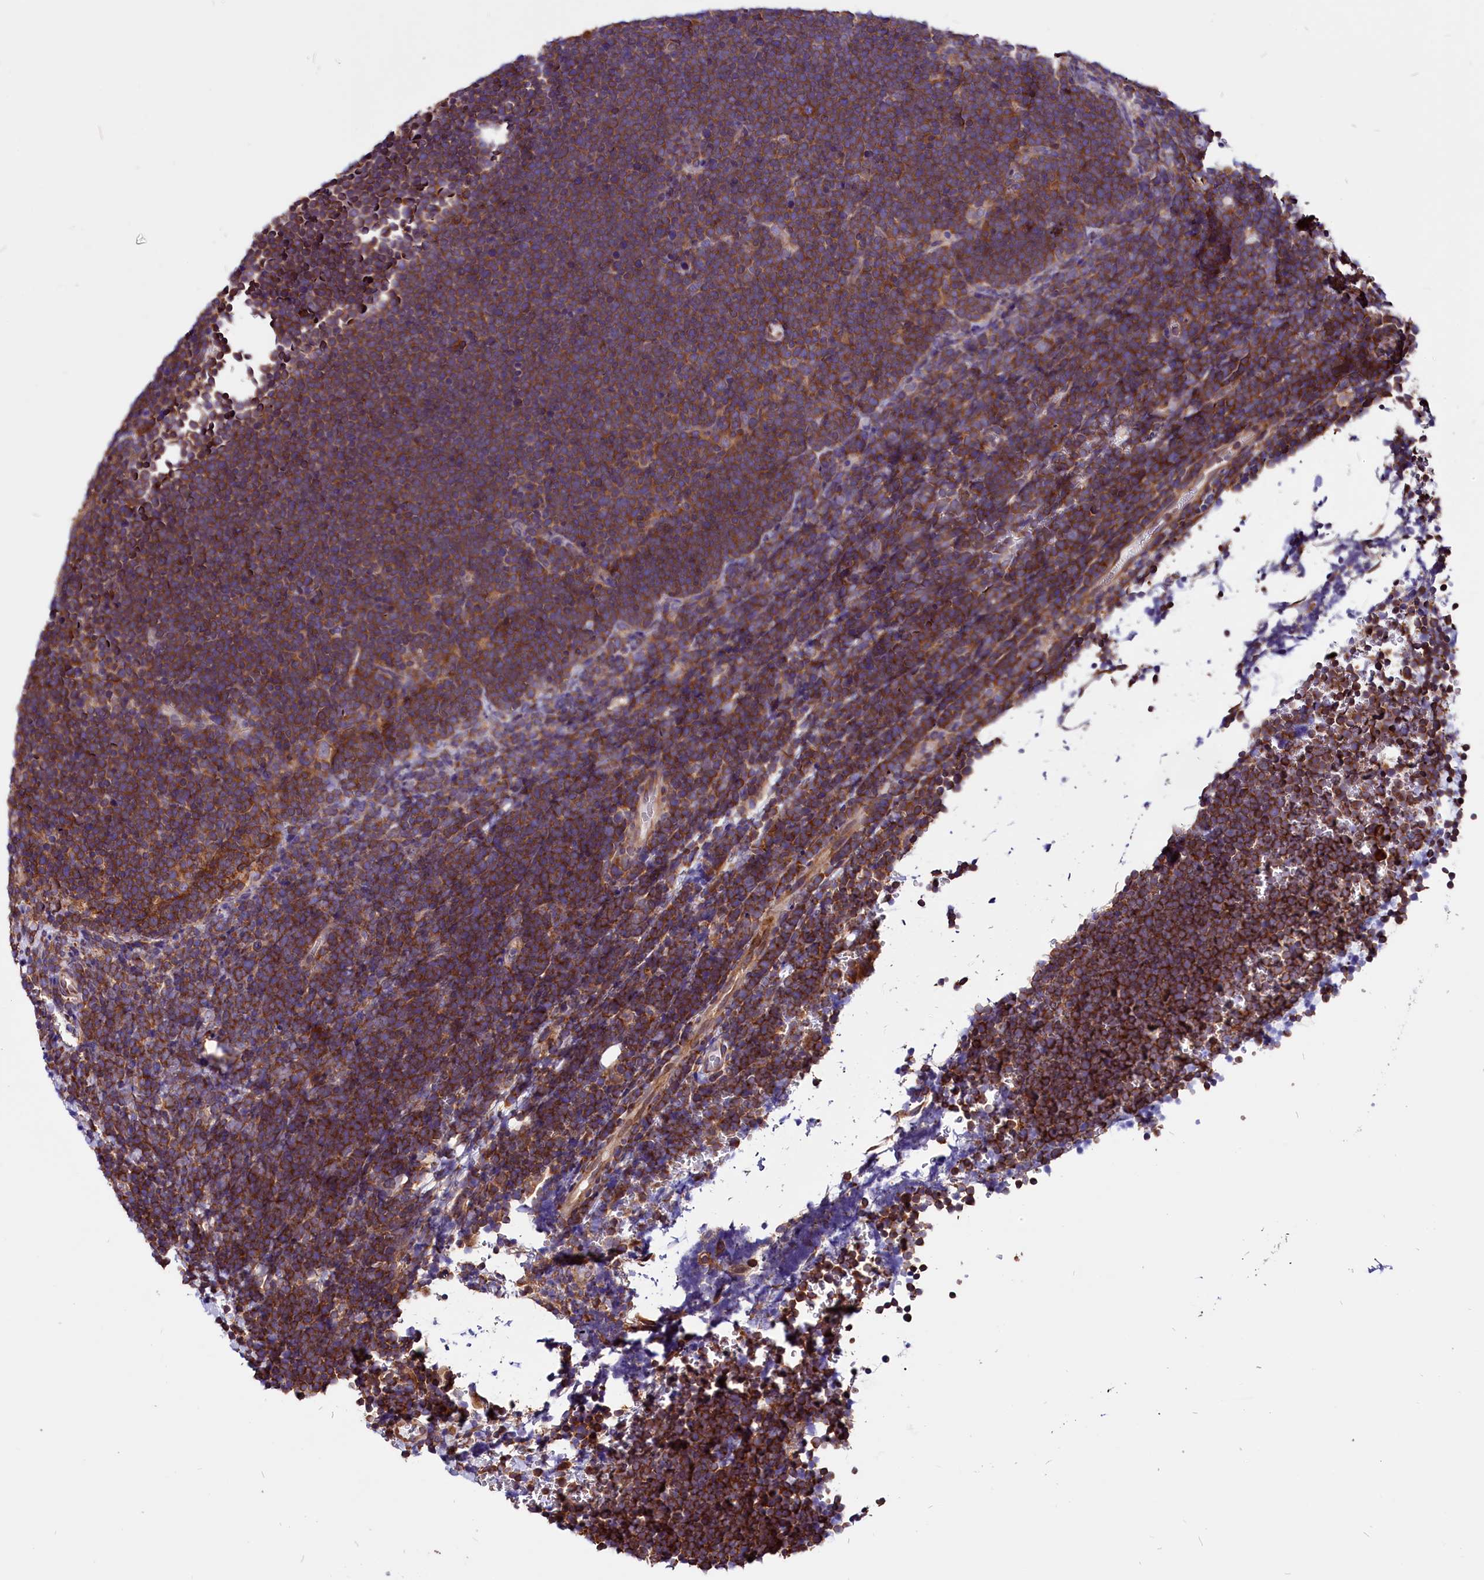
{"staining": {"intensity": "moderate", "quantity": ">75%", "location": "cytoplasmic/membranous"}, "tissue": "lymphoma", "cell_type": "Tumor cells", "image_type": "cancer", "snomed": [{"axis": "morphology", "description": "Malignant lymphoma, non-Hodgkin's type, High grade"}, {"axis": "topography", "description": "Lymph node"}], "caption": "Protein expression analysis of lymphoma shows moderate cytoplasmic/membranous positivity in about >75% of tumor cells. The staining is performed using DAB (3,3'-diaminobenzidine) brown chromogen to label protein expression. The nuclei are counter-stained blue using hematoxylin.", "gene": "EIF3G", "patient": {"sex": "male", "age": 13}}